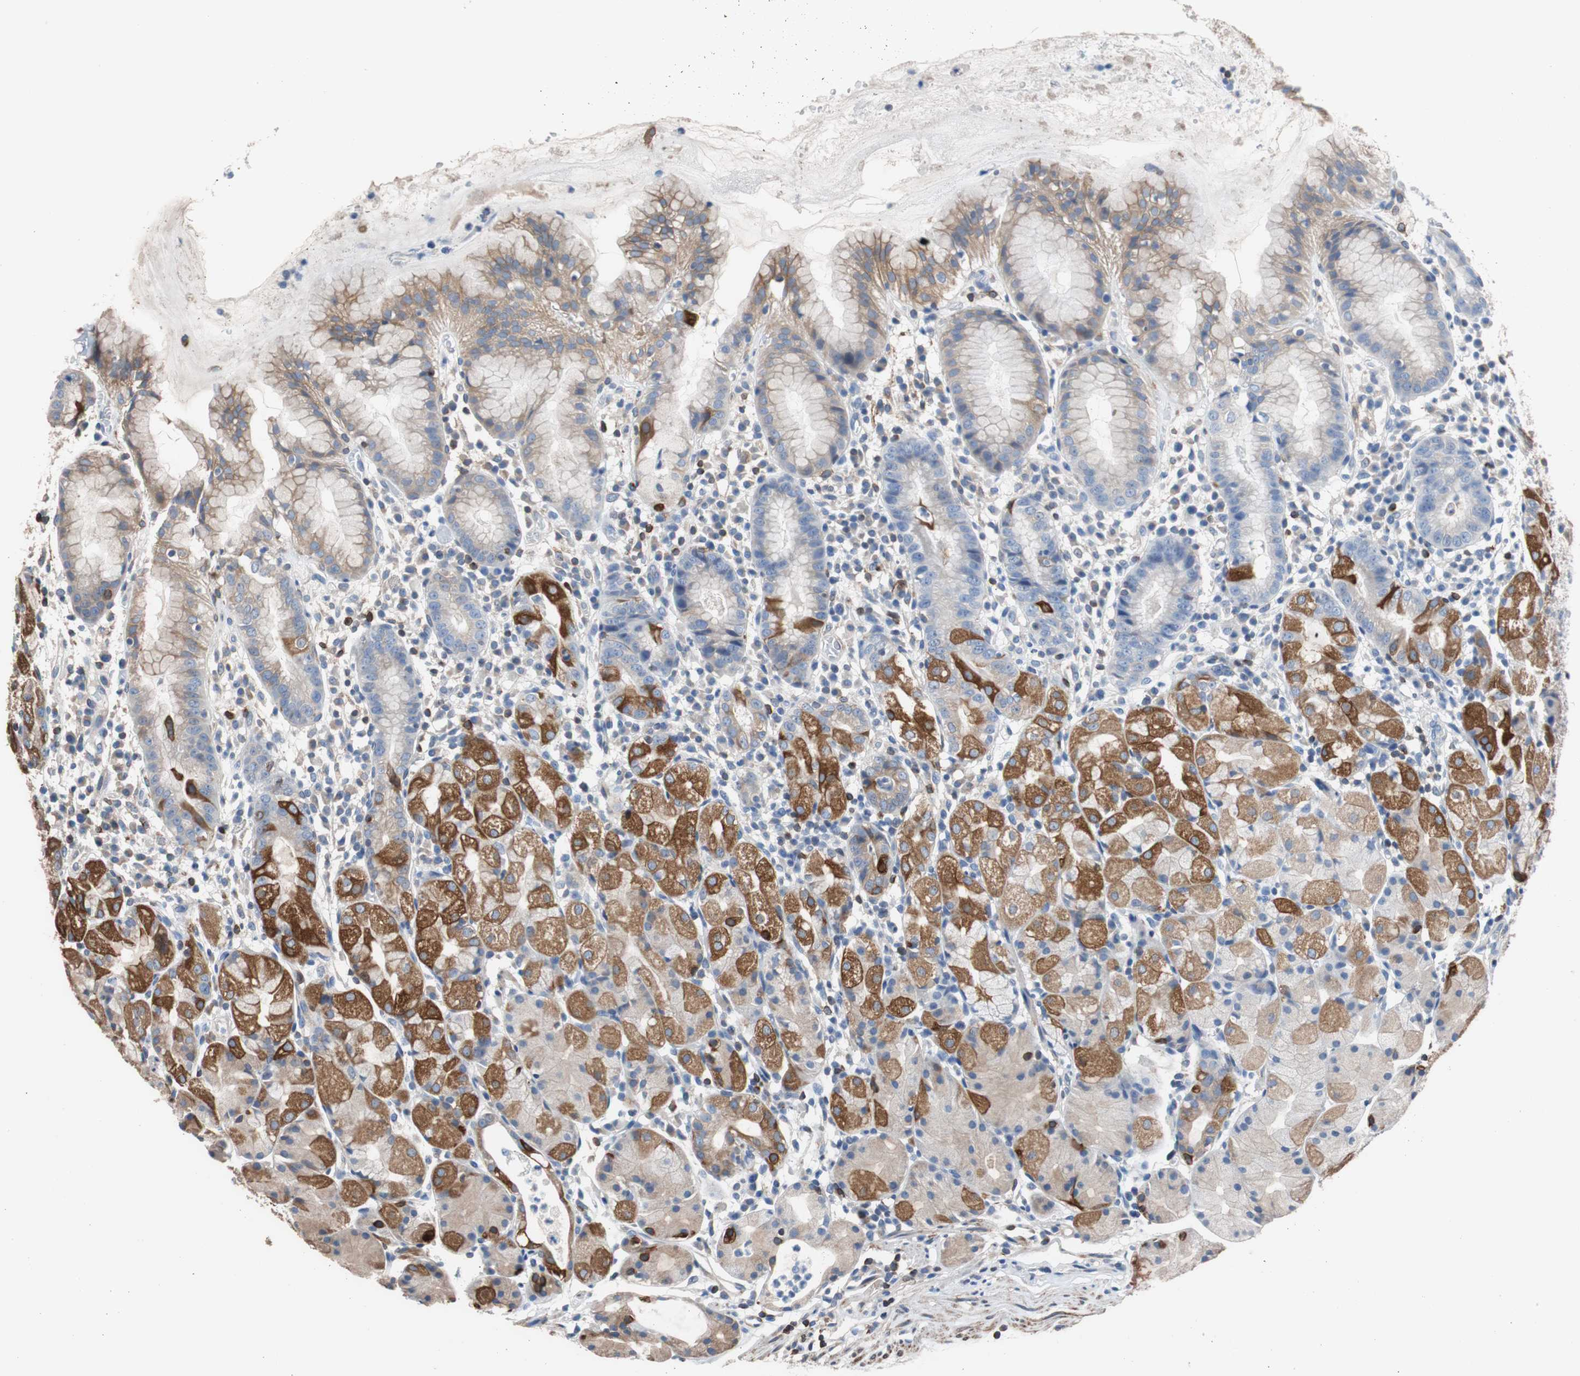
{"staining": {"intensity": "moderate", "quantity": "25%-75%", "location": "cytoplasmic/membranous"}, "tissue": "stomach", "cell_type": "Glandular cells", "image_type": "normal", "snomed": [{"axis": "morphology", "description": "Normal tissue, NOS"}, {"axis": "topography", "description": "Stomach"}, {"axis": "topography", "description": "Stomach, lower"}], "caption": "Immunohistochemical staining of benign stomach shows medium levels of moderate cytoplasmic/membranous positivity in approximately 25%-75% of glandular cells. (DAB (3,3'-diaminobenzidine) = brown stain, brightfield microscopy at high magnification).", "gene": "PBXIP1", "patient": {"sex": "female", "age": 75}}